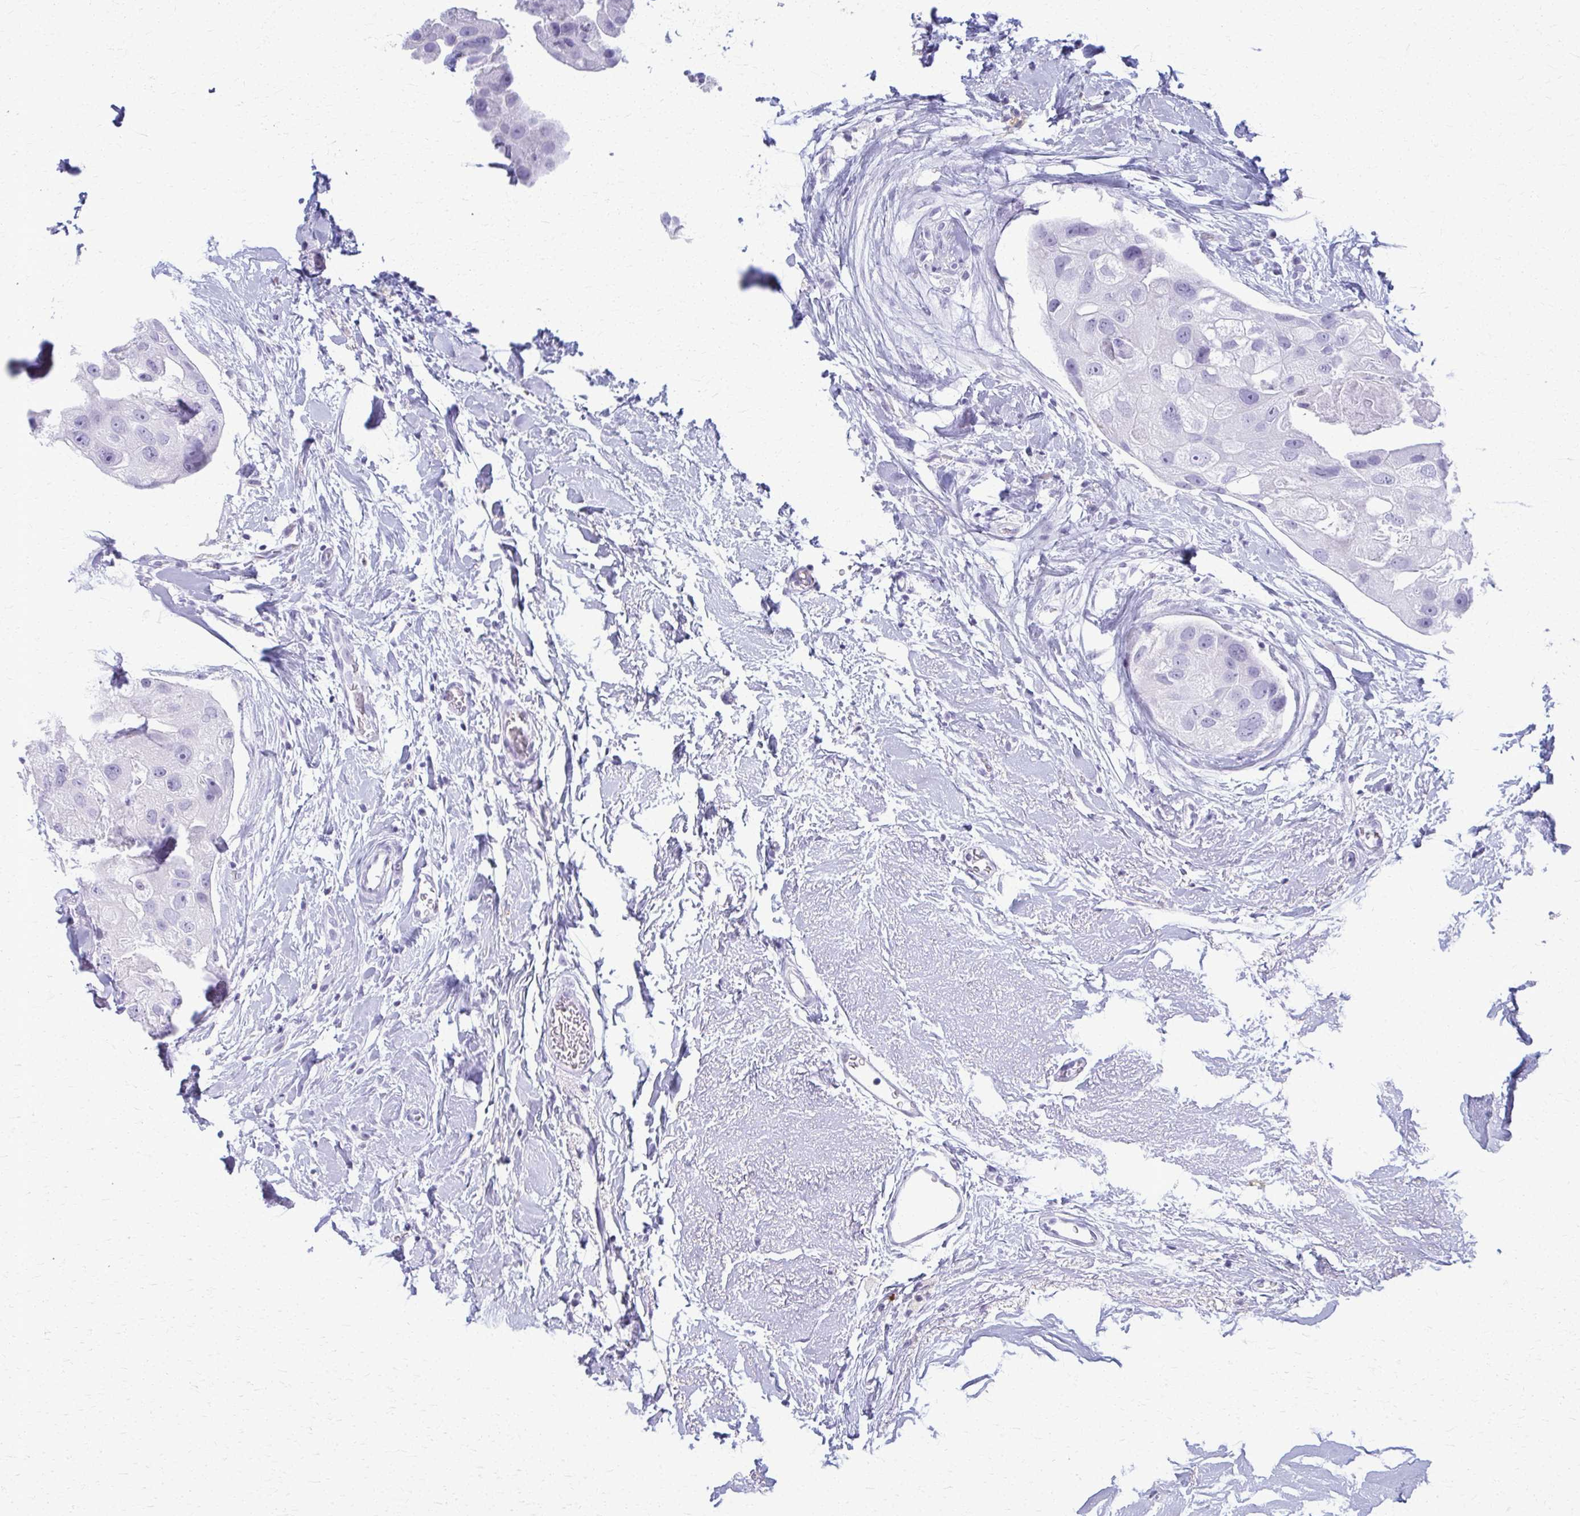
{"staining": {"intensity": "negative", "quantity": "none", "location": "none"}, "tissue": "breast cancer", "cell_type": "Tumor cells", "image_type": "cancer", "snomed": [{"axis": "morphology", "description": "Duct carcinoma"}, {"axis": "topography", "description": "Breast"}], "caption": "This is a image of immunohistochemistry (IHC) staining of breast cancer, which shows no positivity in tumor cells.", "gene": "ACSM2B", "patient": {"sex": "female", "age": 43}}